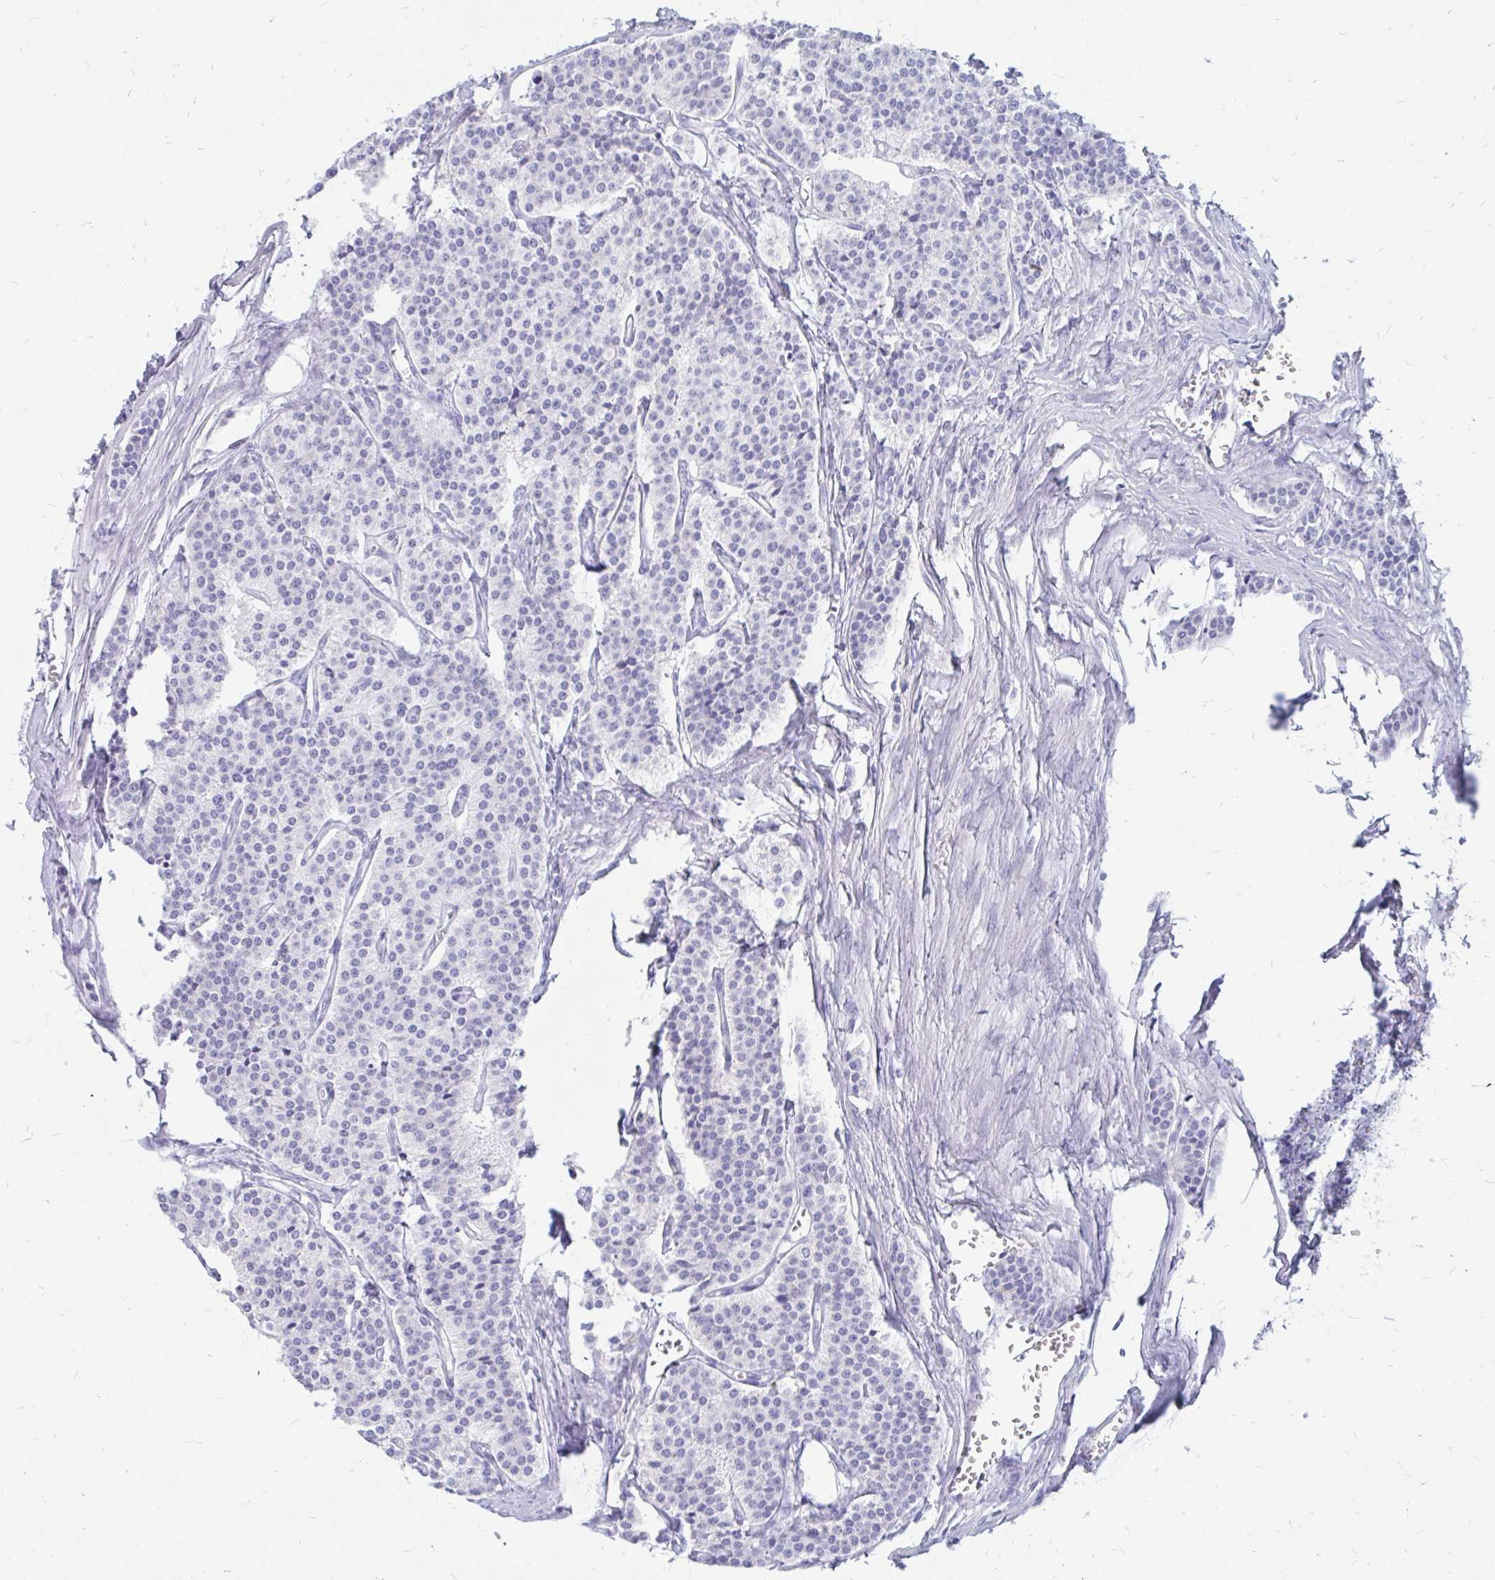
{"staining": {"intensity": "negative", "quantity": "none", "location": "none"}, "tissue": "carcinoid", "cell_type": "Tumor cells", "image_type": "cancer", "snomed": [{"axis": "morphology", "description": "Carcinoid, malignant, NOS"}, {"axis": "topography", "description": "Small intestine"}], "caption": "An immunohistochemistry (IHC) micrograph of carcinoid is shown. There is no staining in tumor cells of carcinoid.", "gene": "IGSF5", "patient": {"sex": "male", "age": 63}}